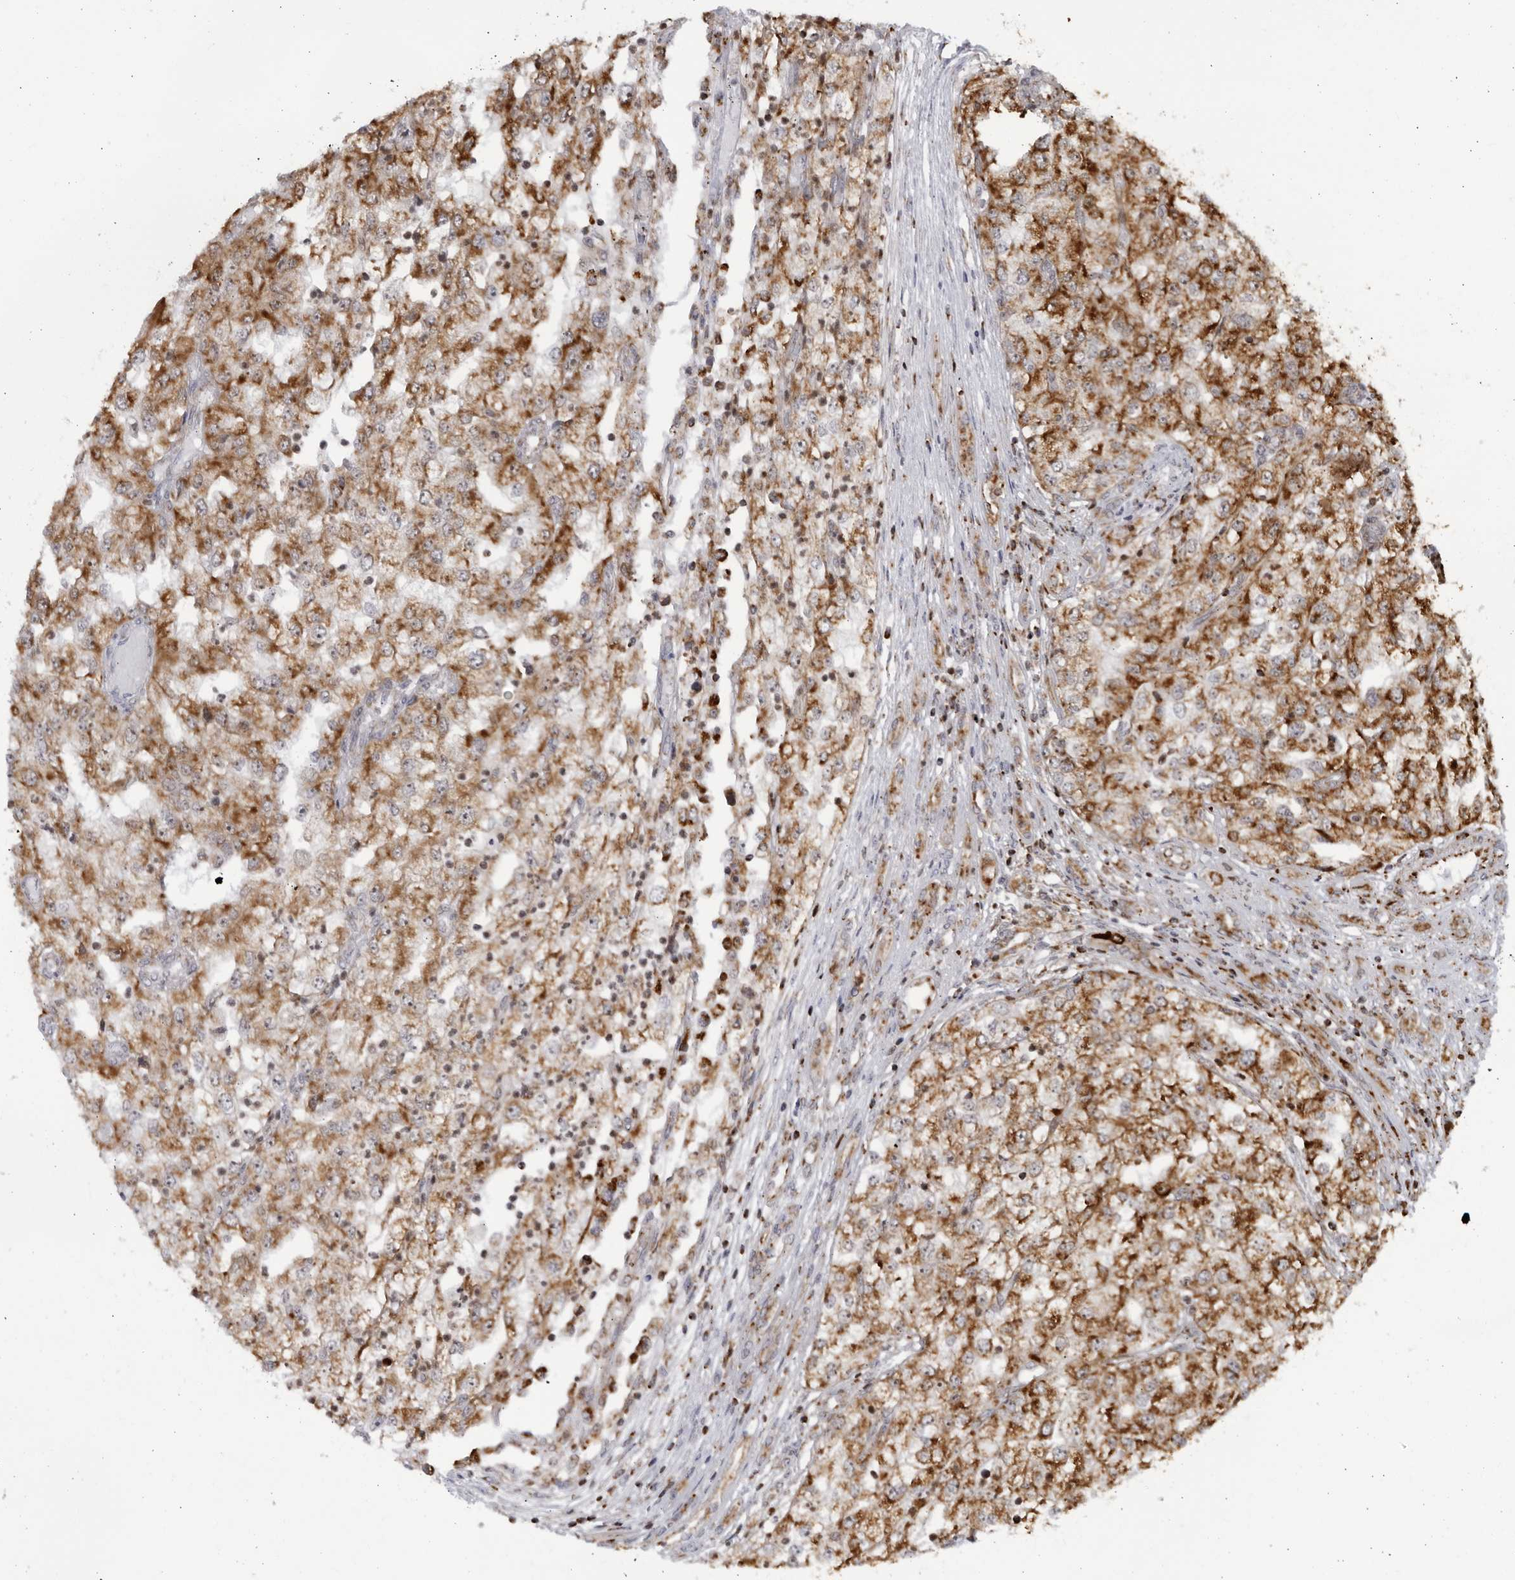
{"staining": {"intensity": "moderate", "quantity": ">75%", "location": "cytoplasmic/membranous"}, "tissue": "renal cancer", "cell_type": "Tumor cells", "image_type": "cancer", "snomed": [{"axis": "morphology", "description": "Adenocarcinoma, NOS"}, {"axis": "topography", "description": "Kidney"}], "caption": "There is medium levels of moderate cytoplasmic/membranous staining in tumor cells of renal cancer, as demonstrated by immunohistochemical staining (brown color).", "gene": "RBM34", "patient": {"sex": "female", "age": 54}}